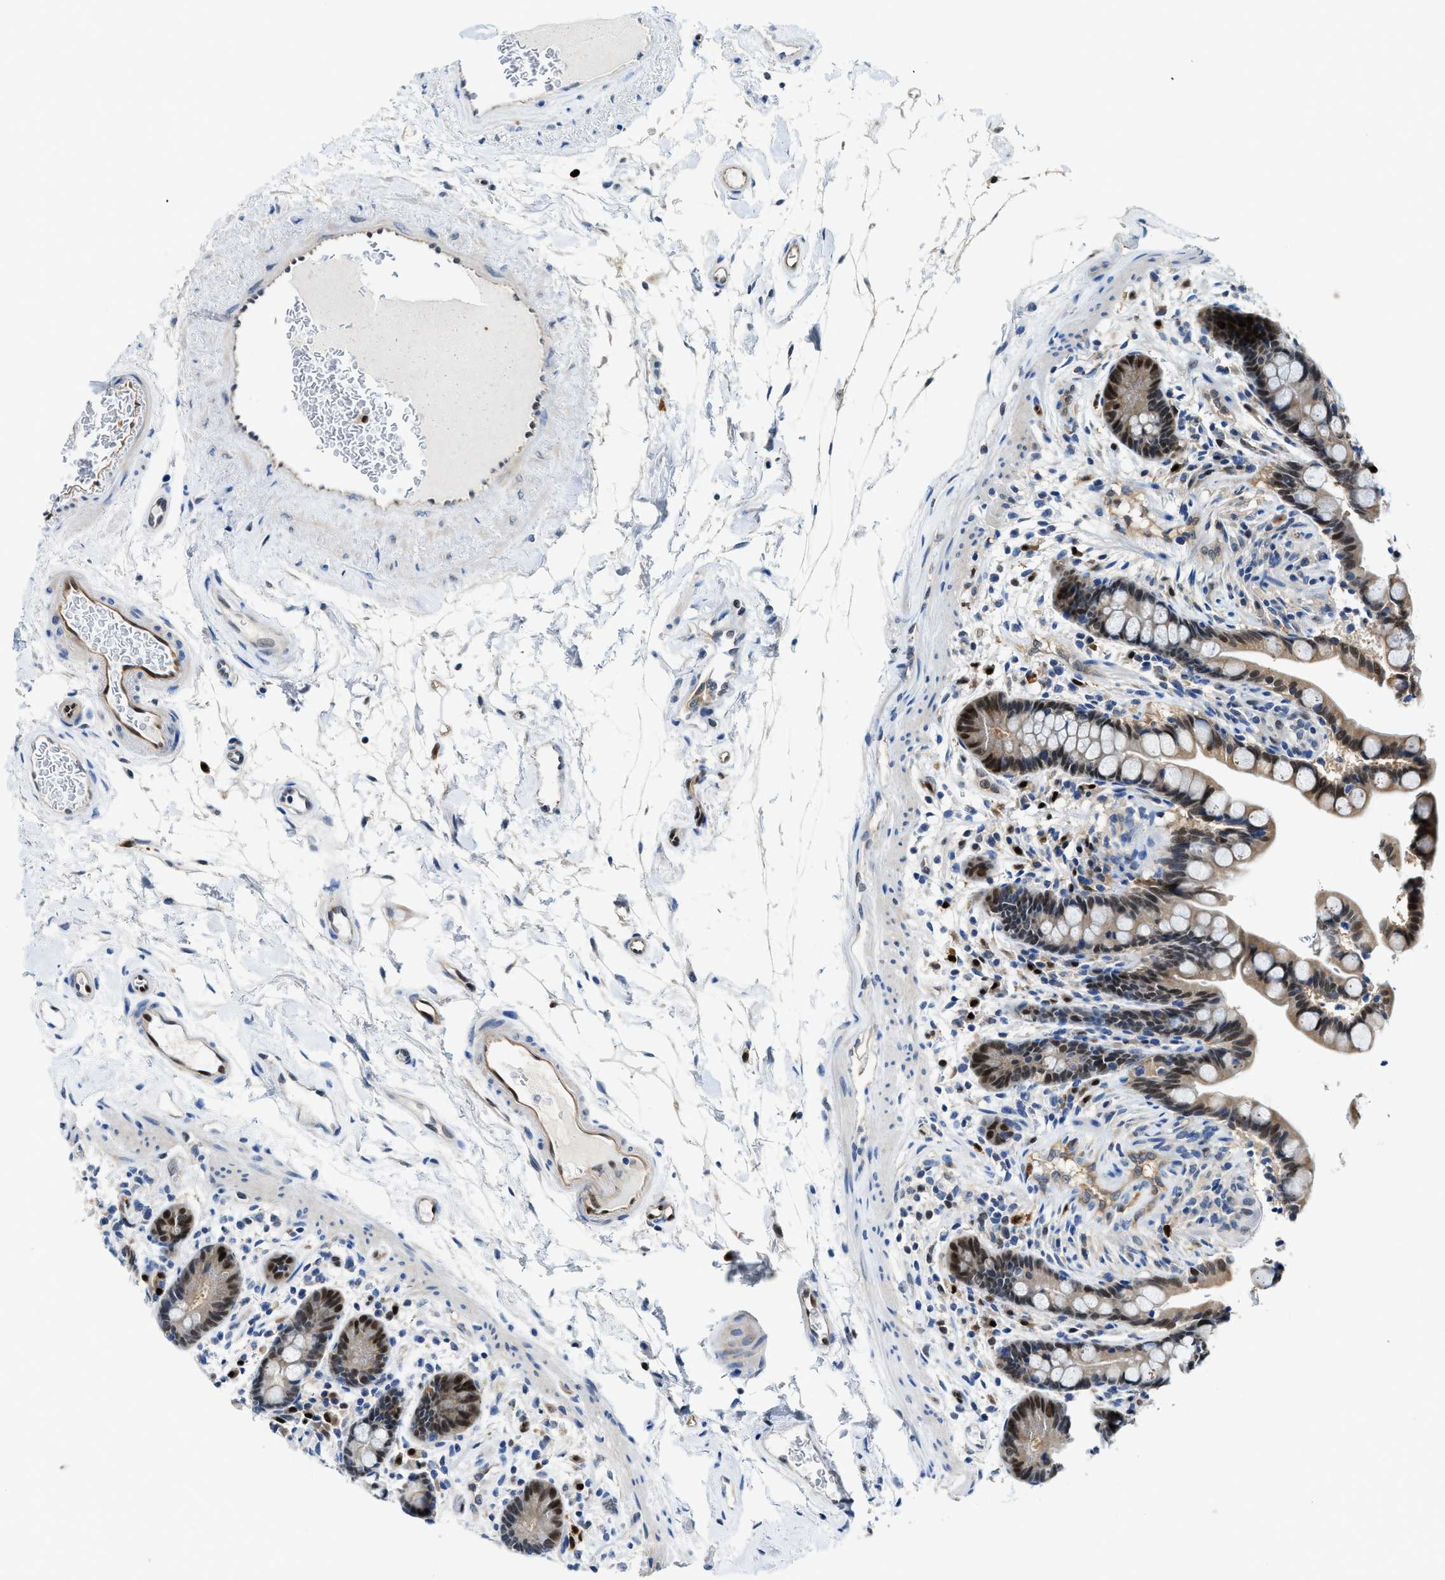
{"staining": {"intensity": "moderate", "quantity": "25%-75%", "location": "cytoplasmic/membranous,nuclear"}, "tissue": "colon", "cell_type": "Endothelial cells", "image_type": "normal", "snomed": [{"axis": "morphology", "description": "Normal tissue, NOS"}, {"axis": "topography", "description": "Colon"}], "caption": "High-power microscopy captured an IHC micrograph of unremarkable colon, revealing moderate cytoplasmic/membranous,nuclear staining in approximately 25%-75% of endothelial cells. The staining was performed using DAB (3,3'-diaminobenzidine), with brown indicating positive protein expression. Nuclei are stained blue with hematoxylin.", "gene": "LTA4H", "patient": {"sex": "male", "age": 73}}